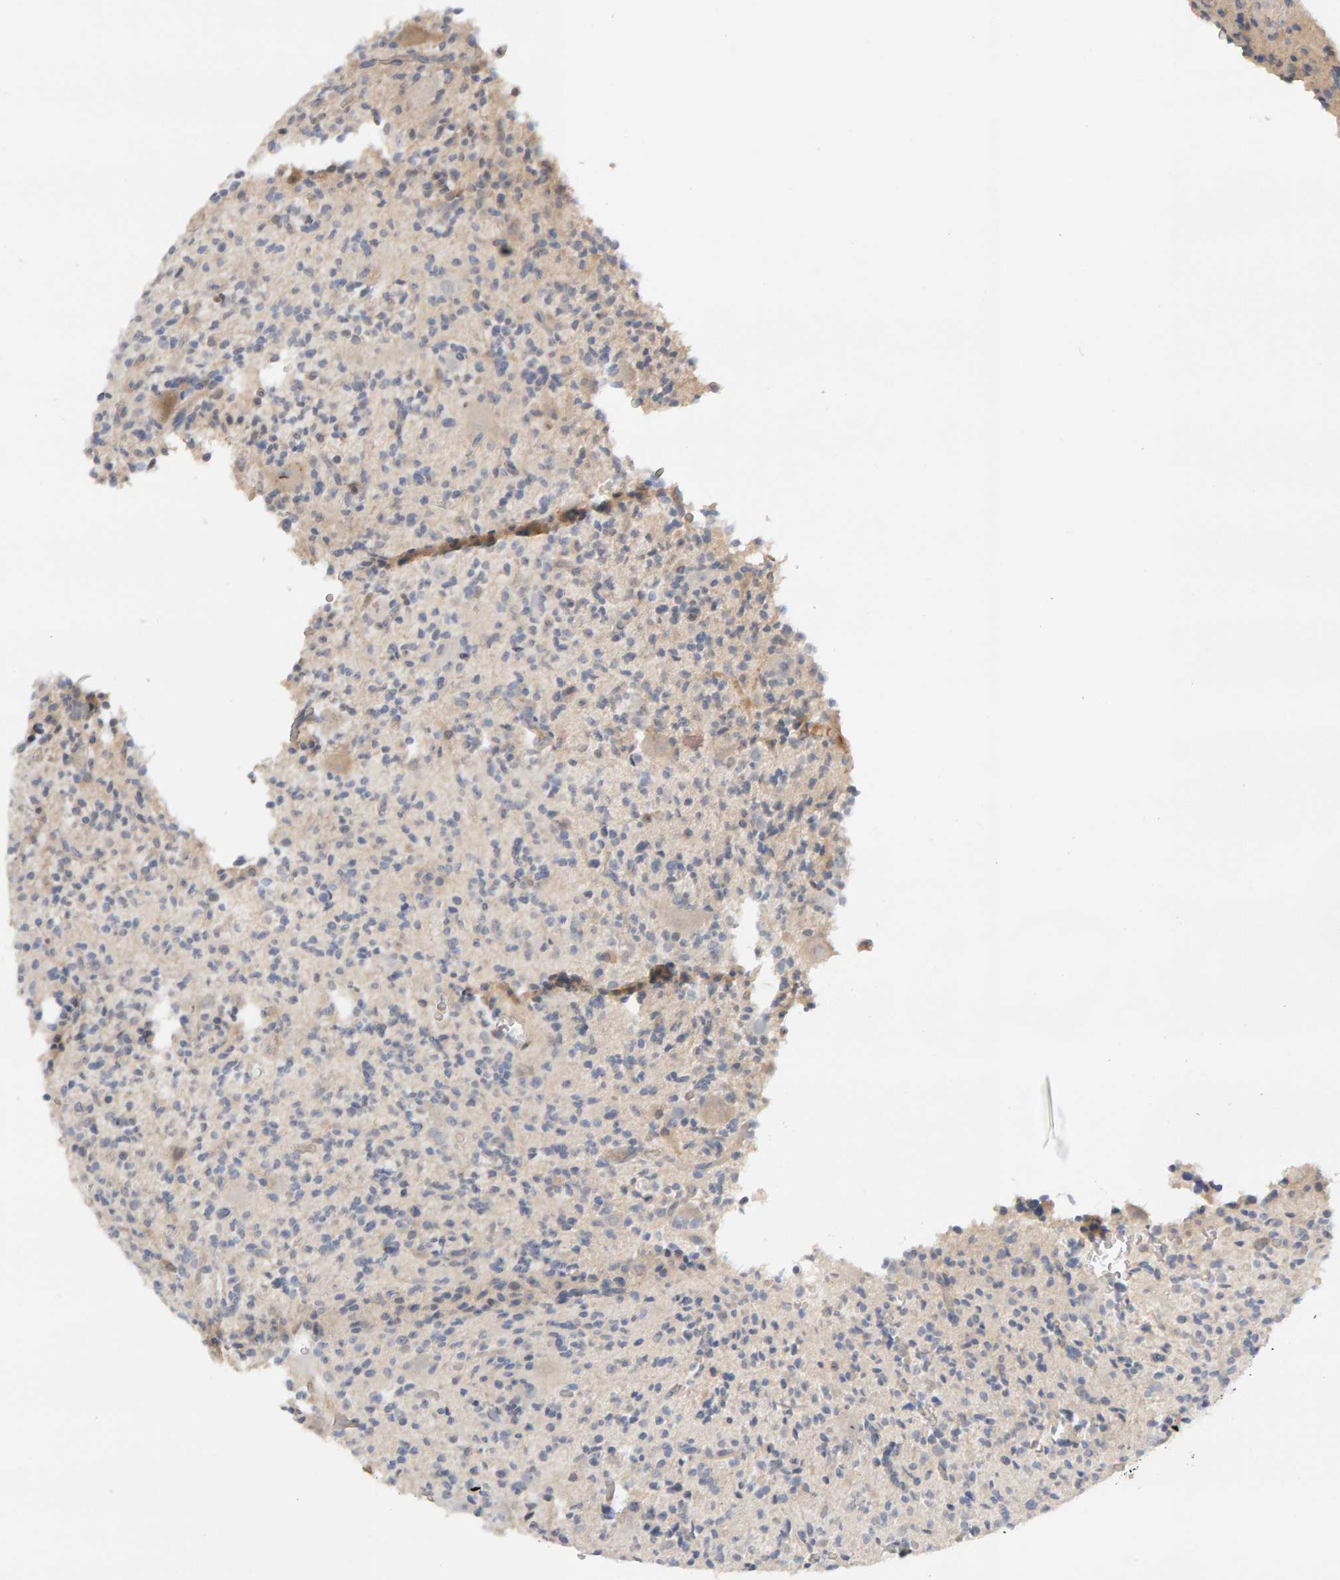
{"staining": {"intensity": "negative", "quantity": "none", "location": "none"}, "tissue": "glioma", "cell_type": "Tumor cells", "image_type": "cancer", "snomed": [{"axis": "morphology", "description": "Glioma, malignant, High grade"}, {"axis": "topography", "description": "Brain"}], "caption": "Tumor cells show no significant staining in malignant glioma (high-grade).", "gene": "GFUS", "patient": {"sex": "male", "age": 34}}